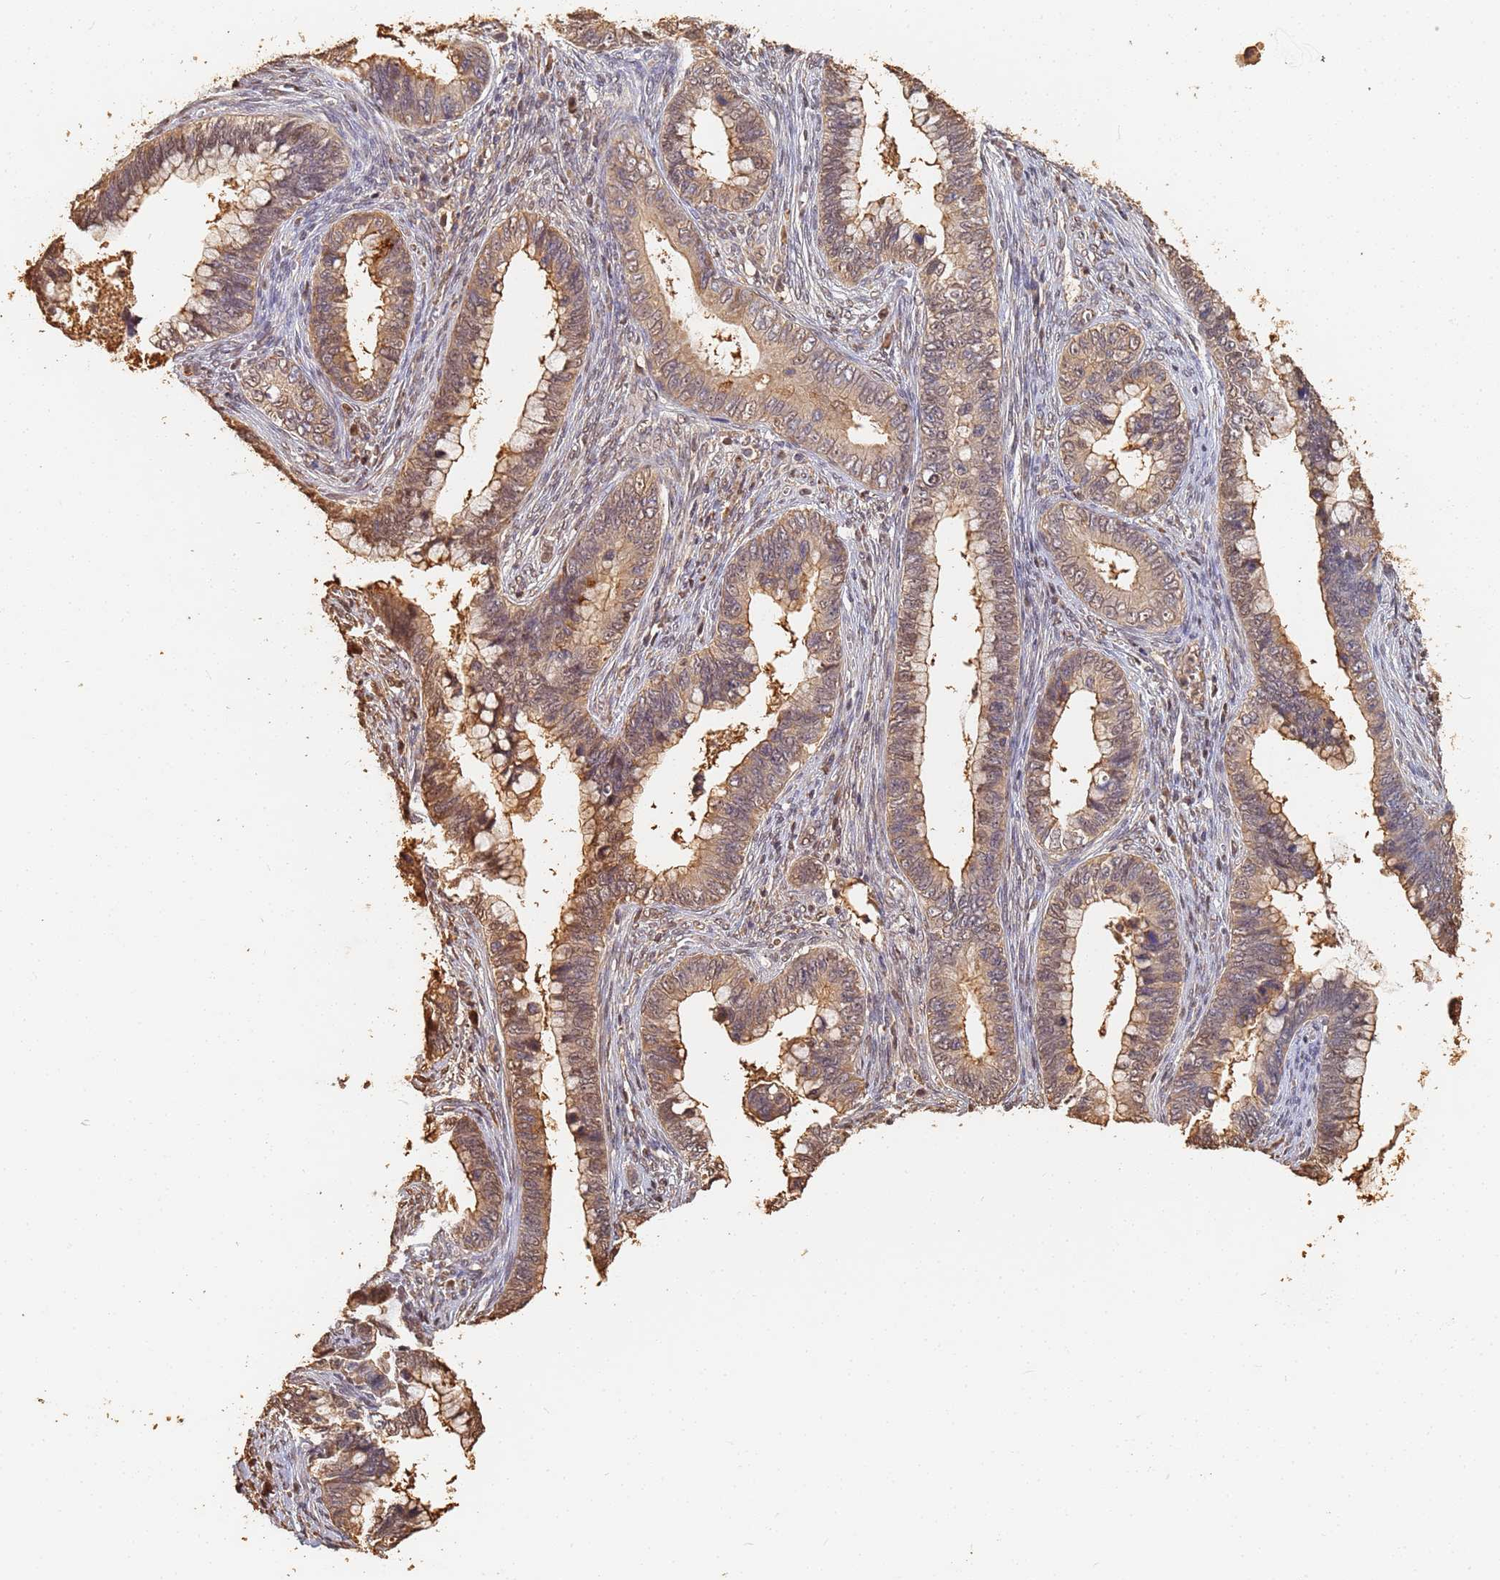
{"staining": {"intensity": "moderate", "quantity": ">75%", "location": "cytoplasmic/membranous,nuclear"}, "tissue": "cervical cancer", "cell_type": "Tumor cells", "image_type": "cancer", "snomed": [{"axis": "morphology", "description": "Adenocarcinoma, NOS"}, {"axis": "topography", "description": "Cervix"}], "caption": "Cervical adenocarcinoma stained with DAB (3,3'-diaminobenzidine) immunohistochemistry shows medium levels of moderate cytoplasmic/membranous and nuclear expression in about >75% of tumor cells.", "gene": "JAK2", "patient": {"sex": "female", "age": 44}}